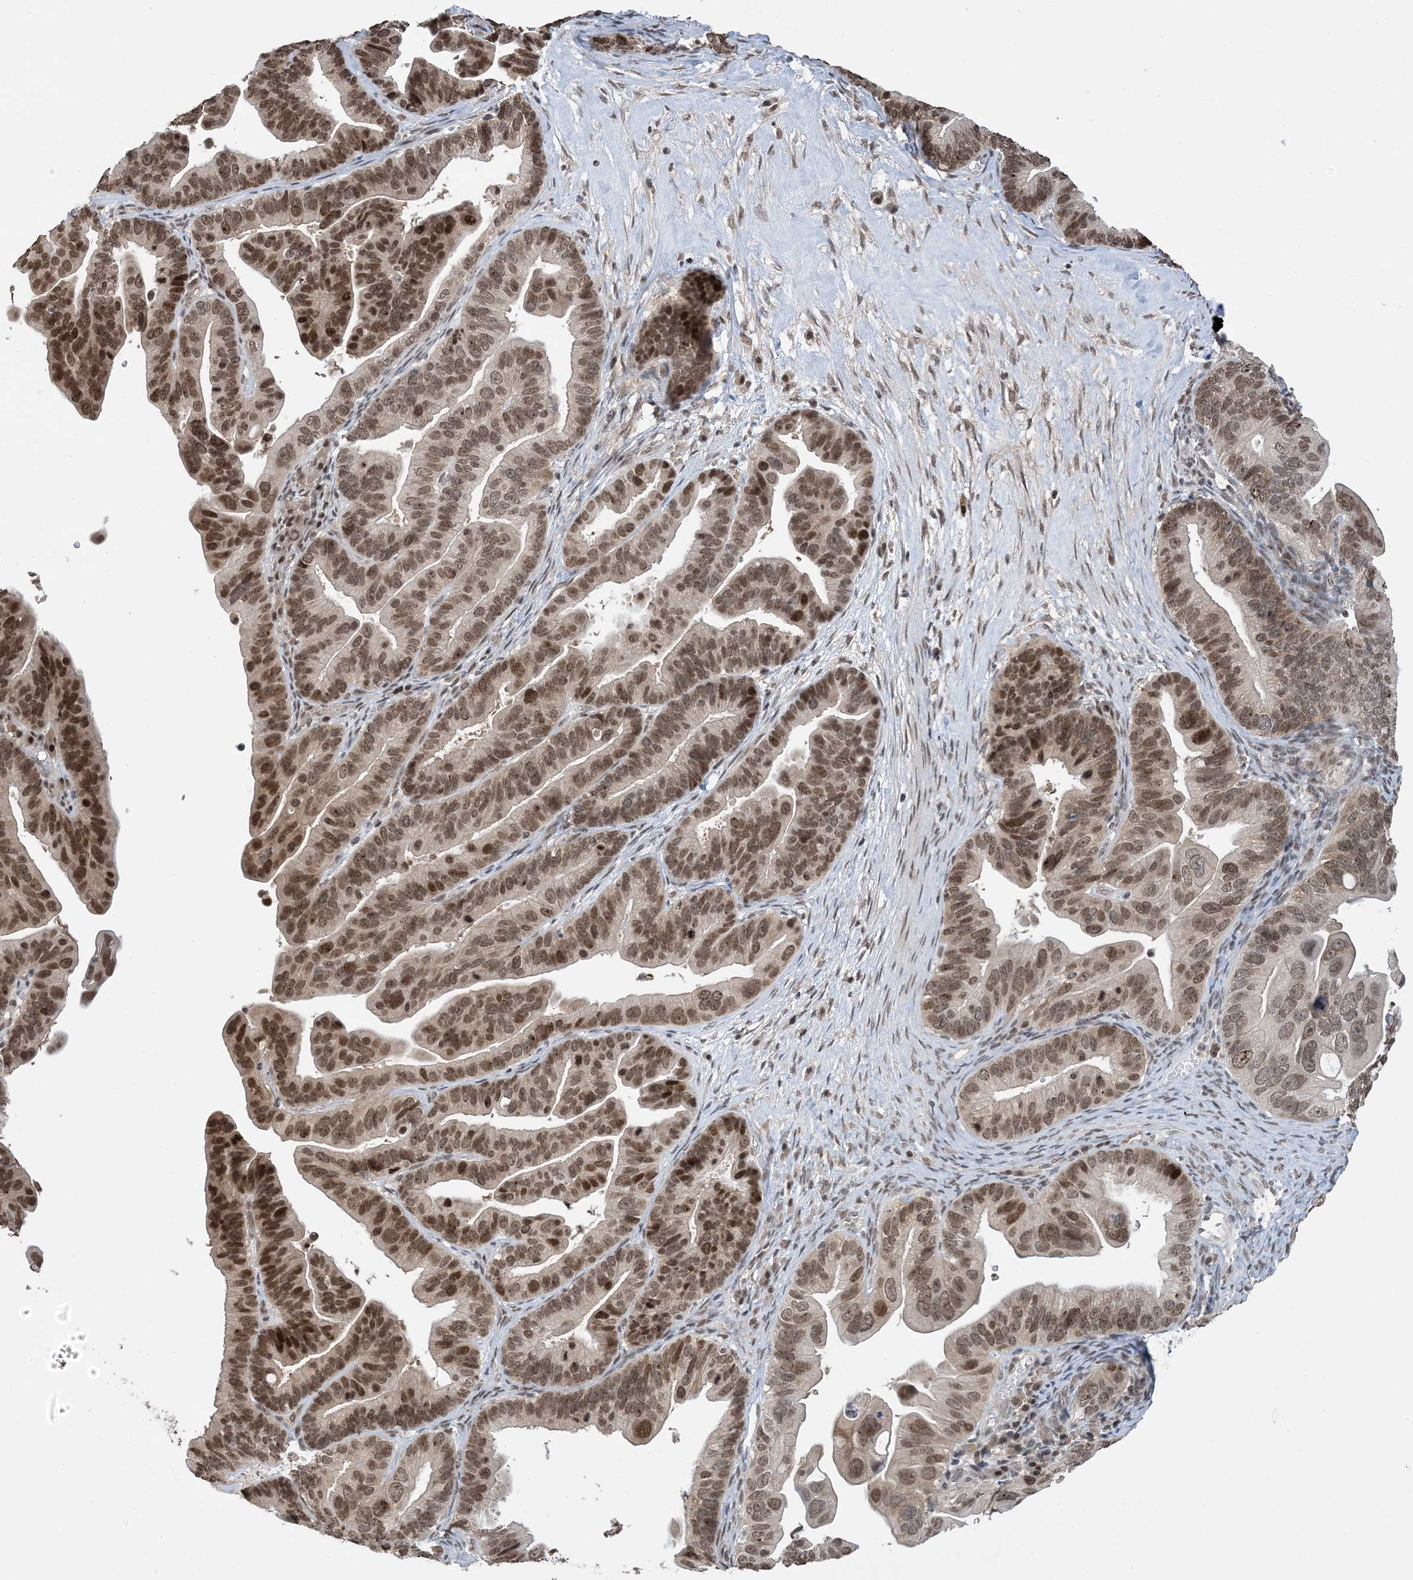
{"staining": {"intensity": "moderate", "quantity": ">75%", "location": "nuclear"}, "tissue": "ovarian cancer", "cell_type": "Tumor cells", "image_type": "cancer", "snomed": [{"axis": "morphology", "description": "Cystadenocarcinoma, serous, NOS"}, {"axis": "topography", "description": "Ovary"}], "caption": "Ovarian serous cystadenocarcinoma stained for a protein (brown) shows moderate nuclear positive expression in approximately >75% of tumor cells.", "gene": "ACYP2", "patient": {"sex": "female", "age": 56}}